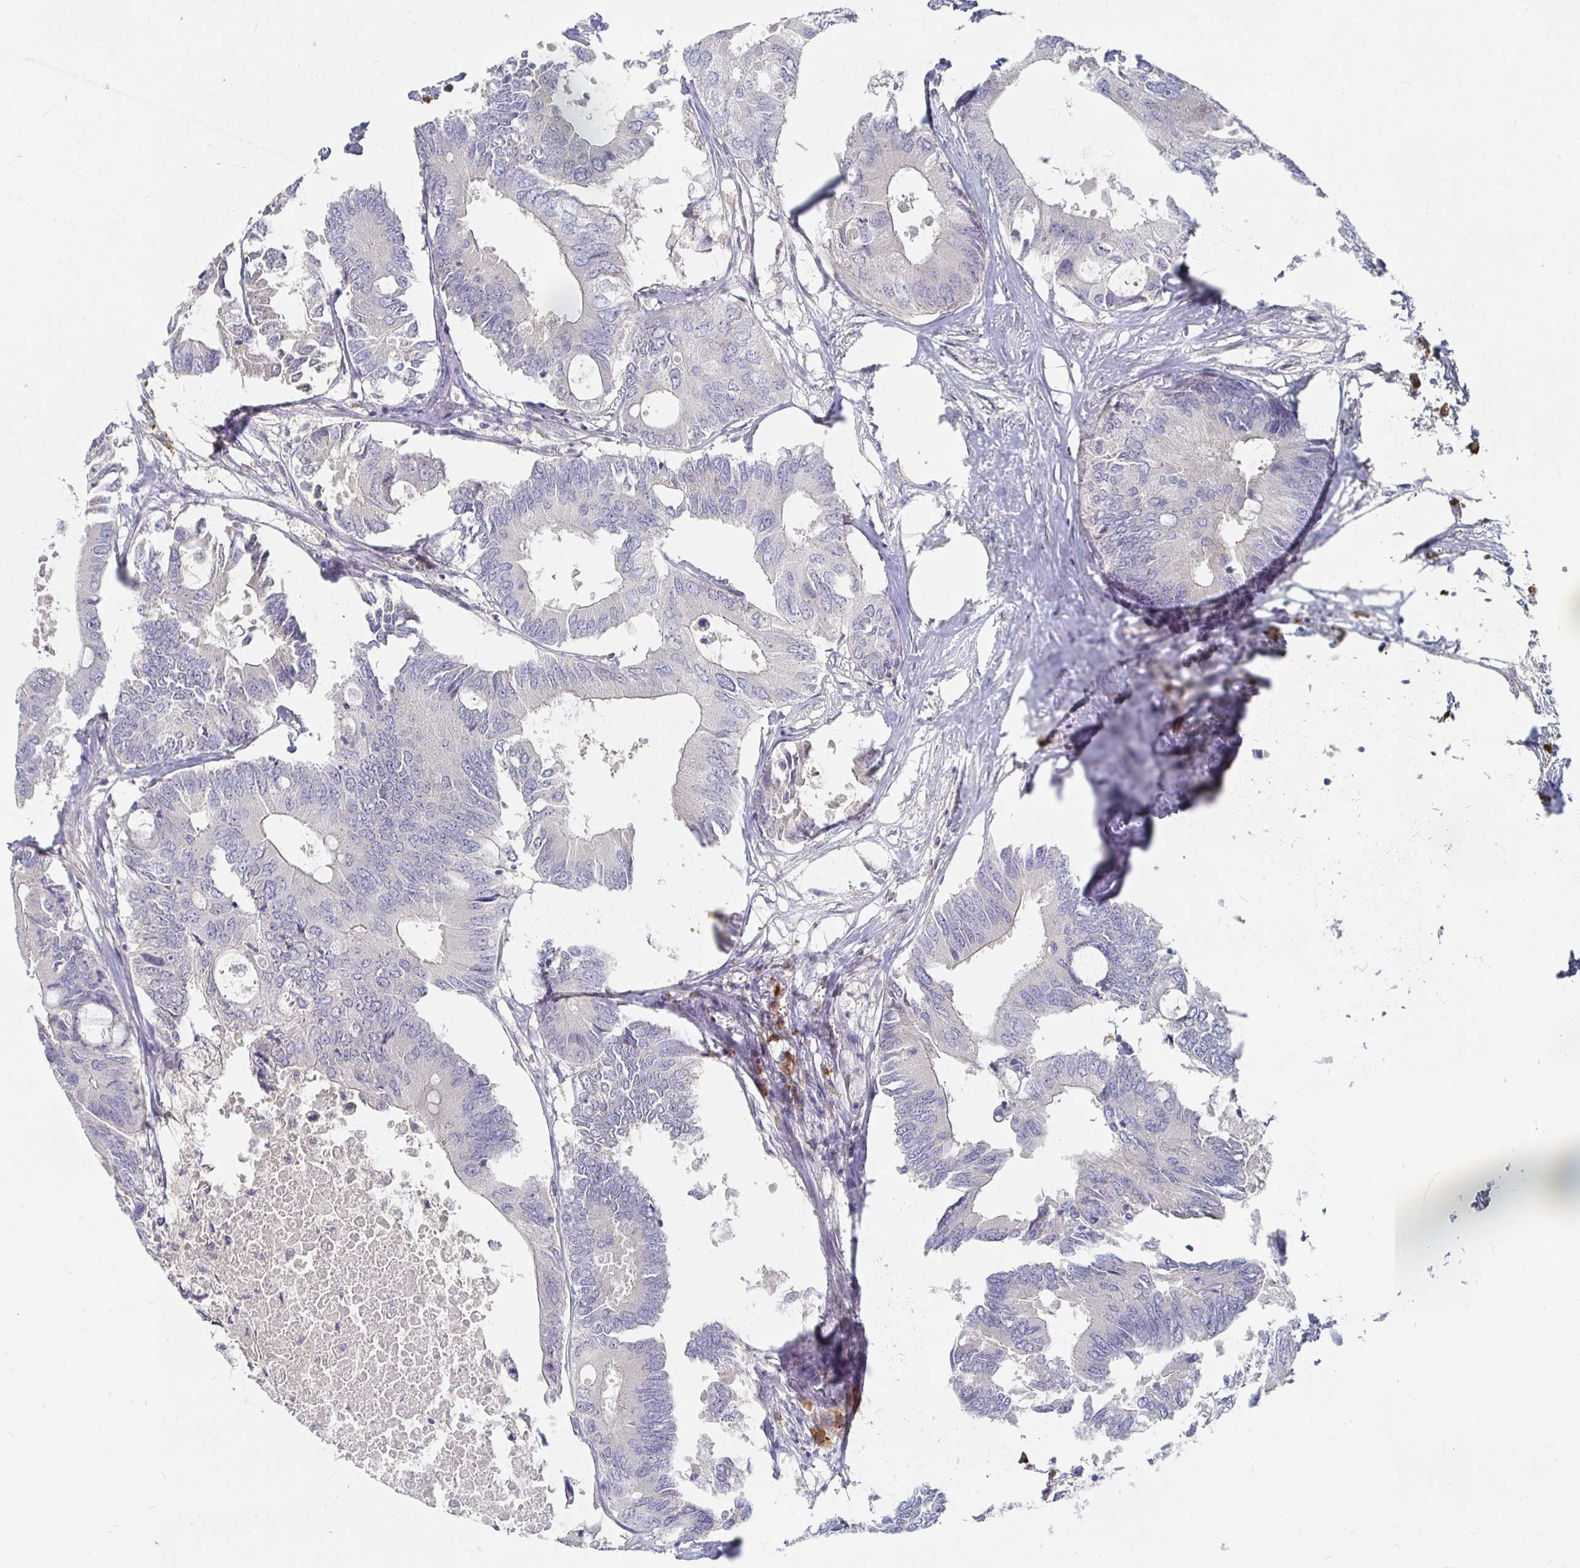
{"staining": {"intensity": "negative", "quantity": "none", "location": "none"}, "tissue": "colorectal cancer", "cell_type": "Tumor cells", "image_type": "cancer", "snomed": [{"axis": "morphology", "description": "Adenocarcinoma, NOS"}, {"axis": "topography", "description": "Colon"}], "caption": "Tumor cells show no significant protein positivity in adenocarcinoma (colorectal).", "gene": "MEIS1", "patient": {"sex": "male", "age": 71}}